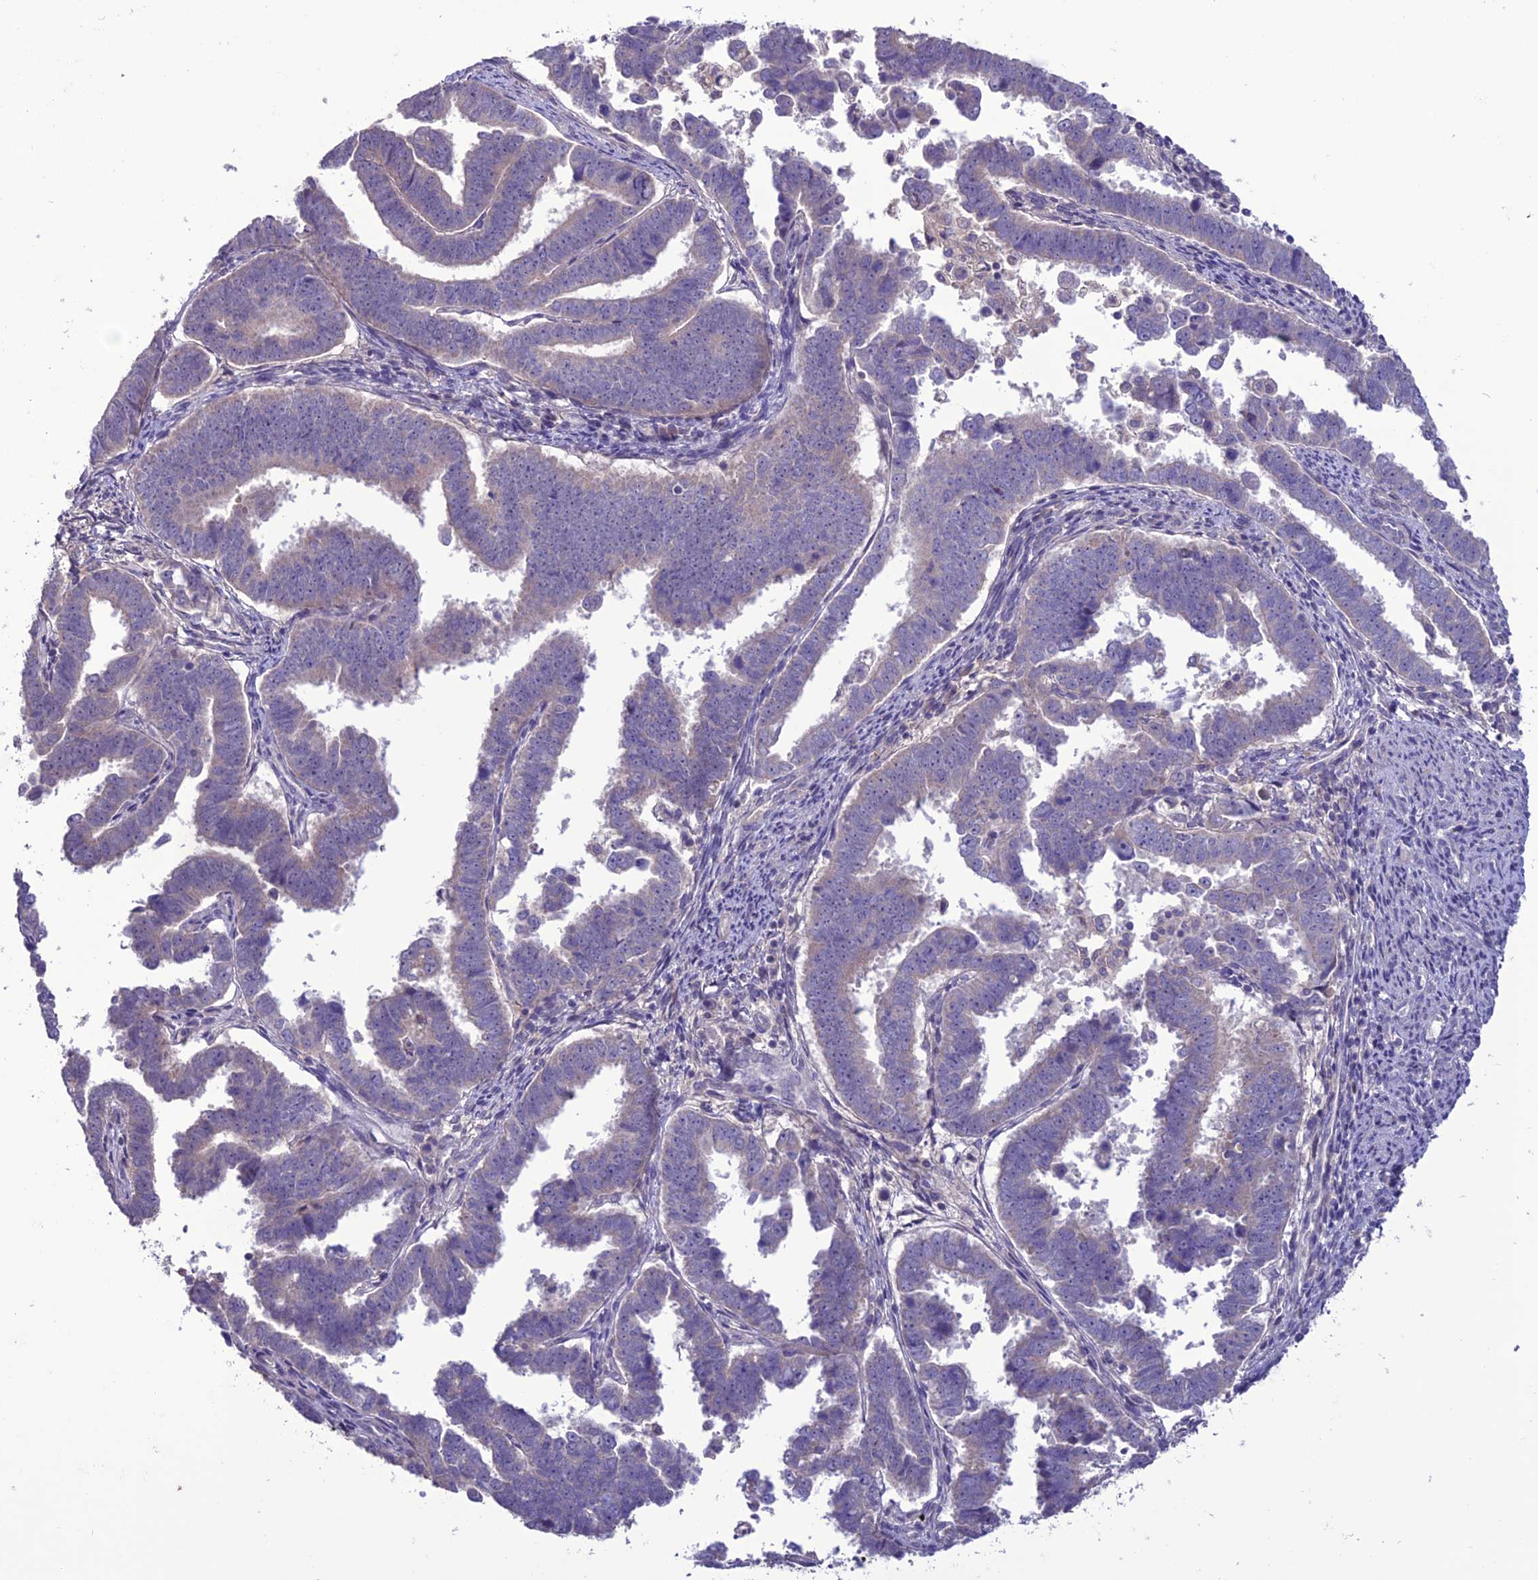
{"staining": {"intensity": "negative", "quantity": "none", "location": "none"}, "tissue": "endometrial cancer", "cell_type": "Tumor cells", "image_type": "cancer", "snomed": [{"axis": "morphology", "description": "Adenocarcinoma, NOS"}, {"axis": "topography", "description": "Endometrium"}], "caption": "Tumor cells are negative for brown protein staining in endometrial cancer. (Stains: DAB (3,3'-diaminobenzidine) immunohistochemistry (IHC) with hematoxylin counter stain, Microscopy: brightfield microscopy at high magnification).", "gene": "C2orf76", "patient": {"sex": "female", "age": 75}}